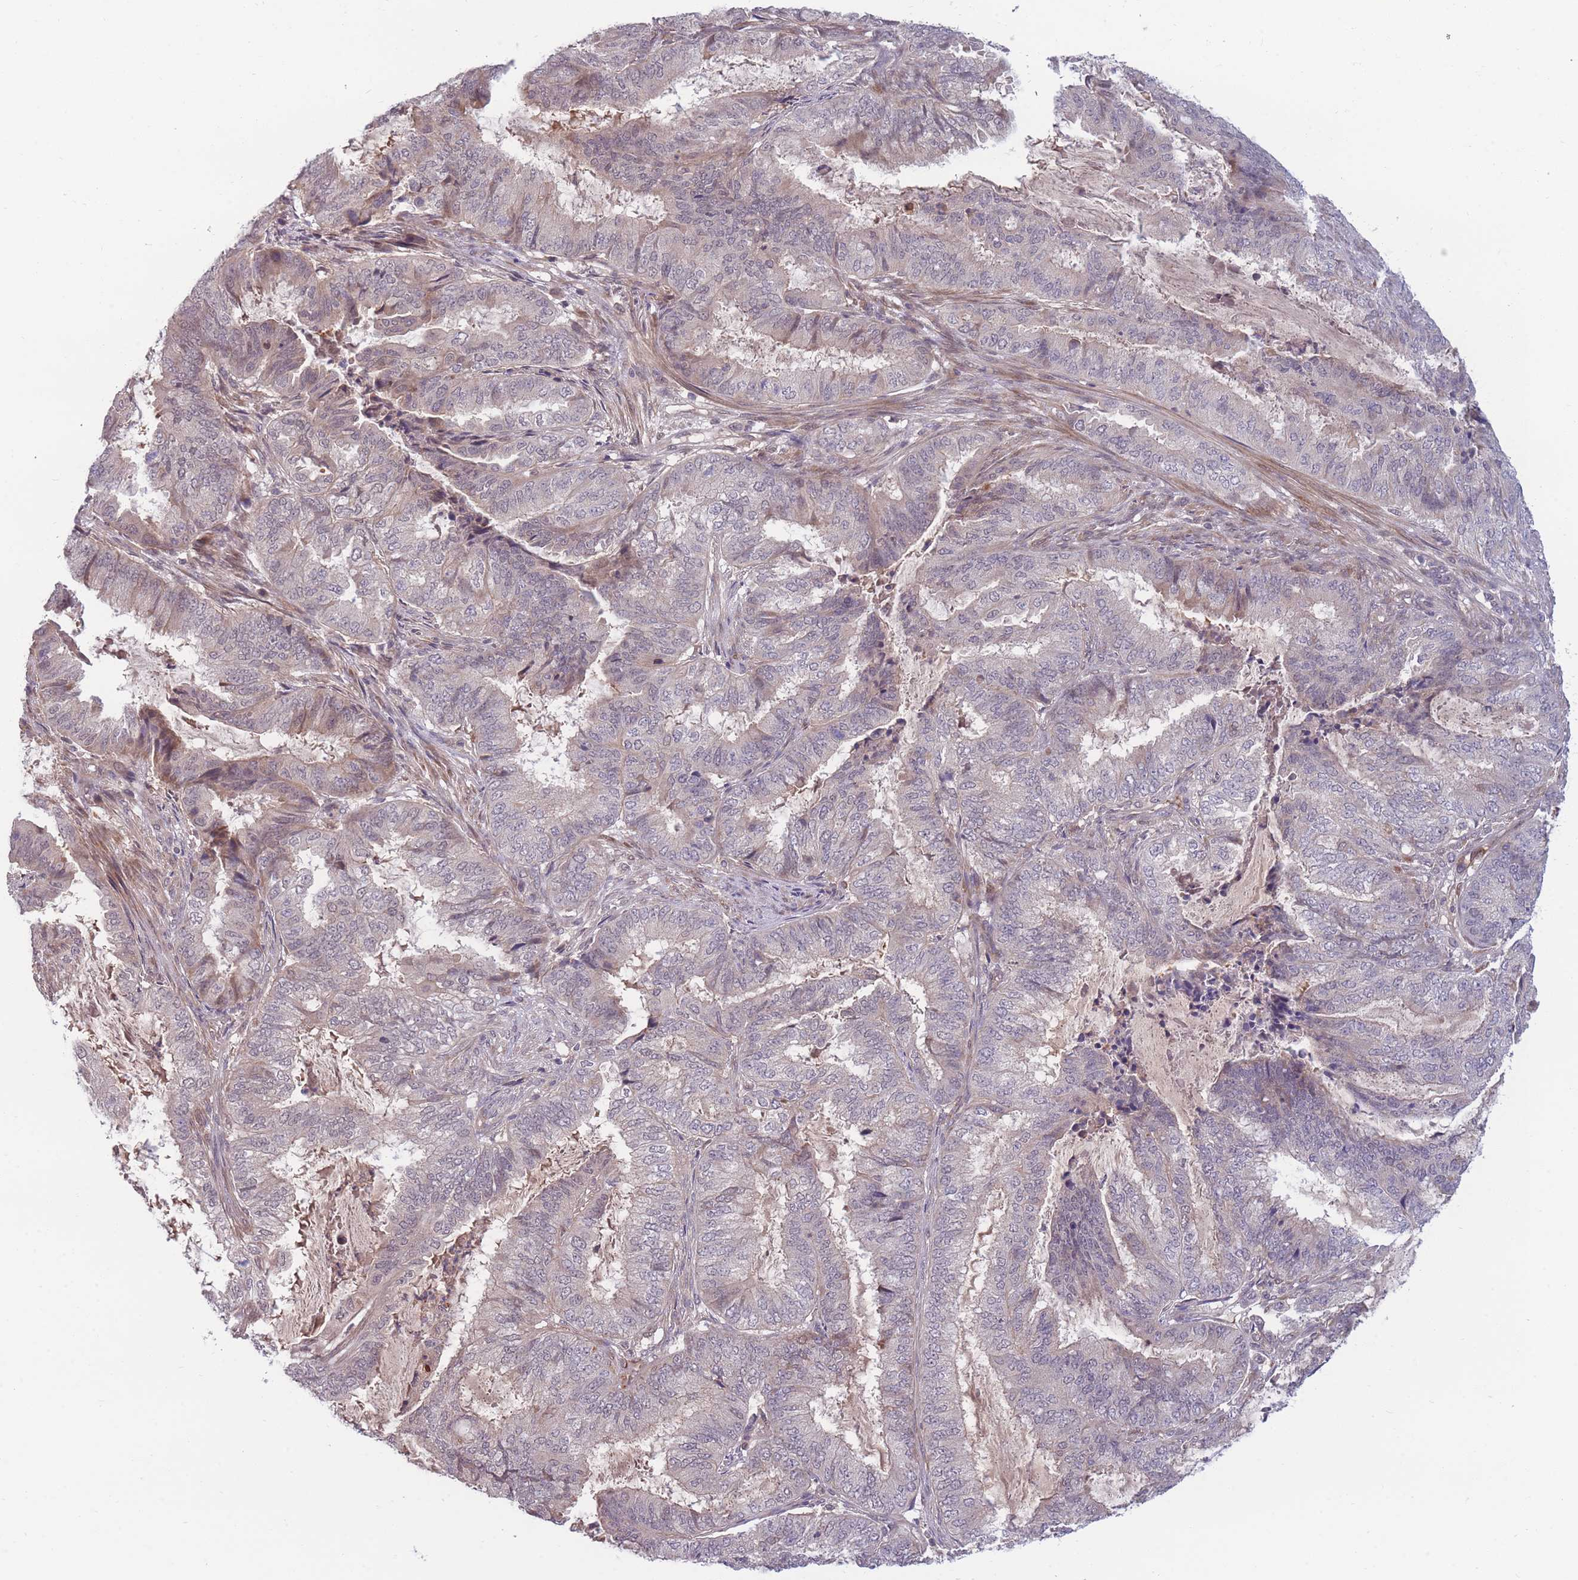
{"staining": {"intensity": "negative", "quantity": "none", "location": "none"}, "tissue": "endometrial cancer", "cell_type": "Tumor cells", "image_type": "cancer", "snomed": [{"axis": "morphology", "description": "Adenocarcinoma, NOS"}, {"axis": "topography", "description": "Endometrium"}], "caption": "A histopathology image of endometrial cancer (adenocarcinoma) stained for a protein shows no brown staining in tumor cells.", "gene": "FAM153A", "patient": {"sex": "female", "age": 51}}